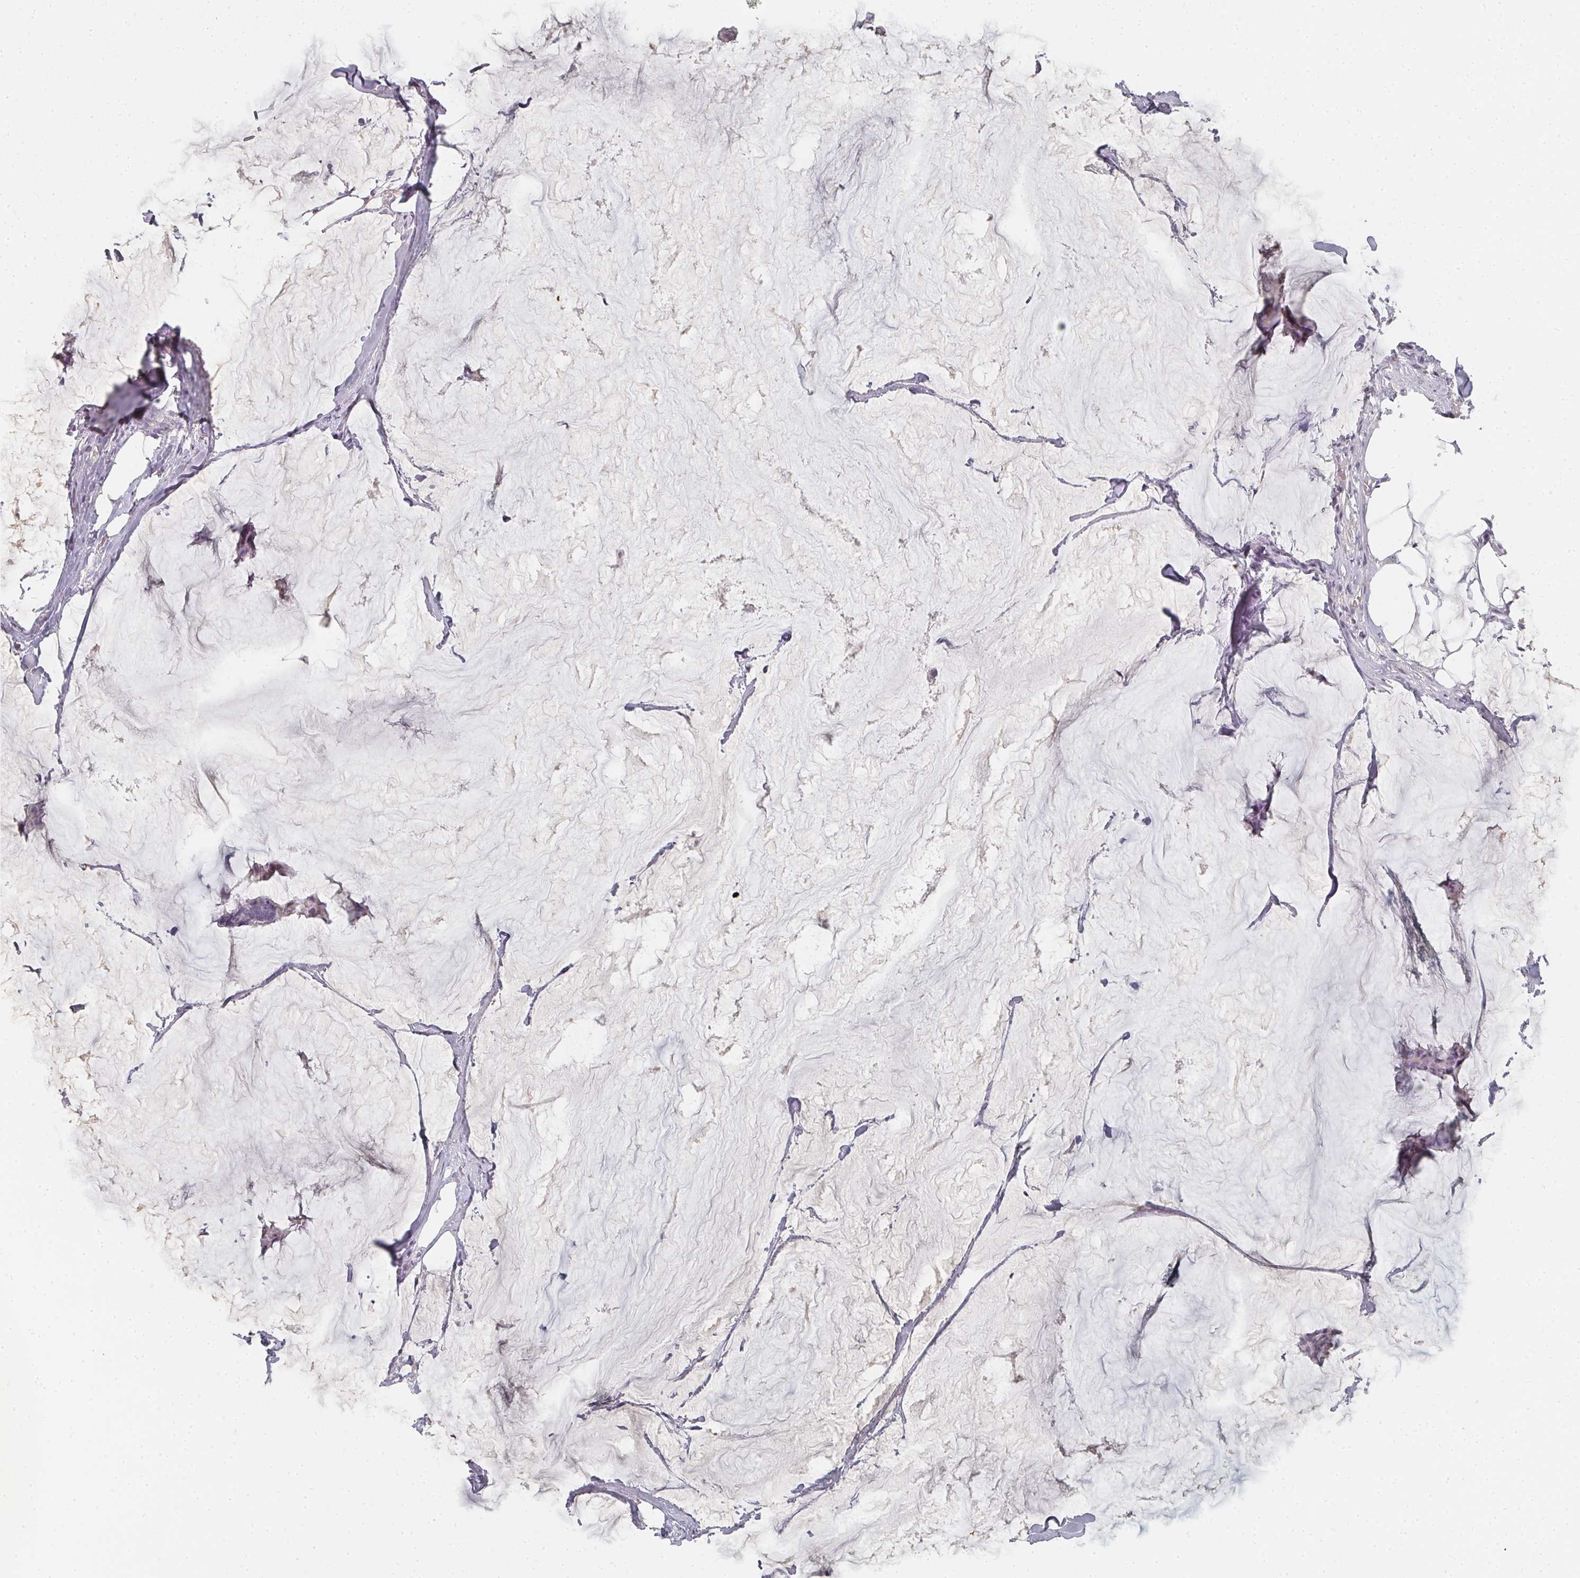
{"staining": {"intensity": "negative", "quantity": "none", "location": "none"}, "tissue": "breast cancer", "cell_type": "Tumor cells", "image_type": "cancer", "snomed": [{"axis": "morphology", "description": "Duct carcinoma"}, {"axis": "topography", "description": "Breast"}], "caption": "Tumor cells show no significant expression in breast cancer.", "gene": "SHISA2", "patient": {"sex": "female", "age": 93}}